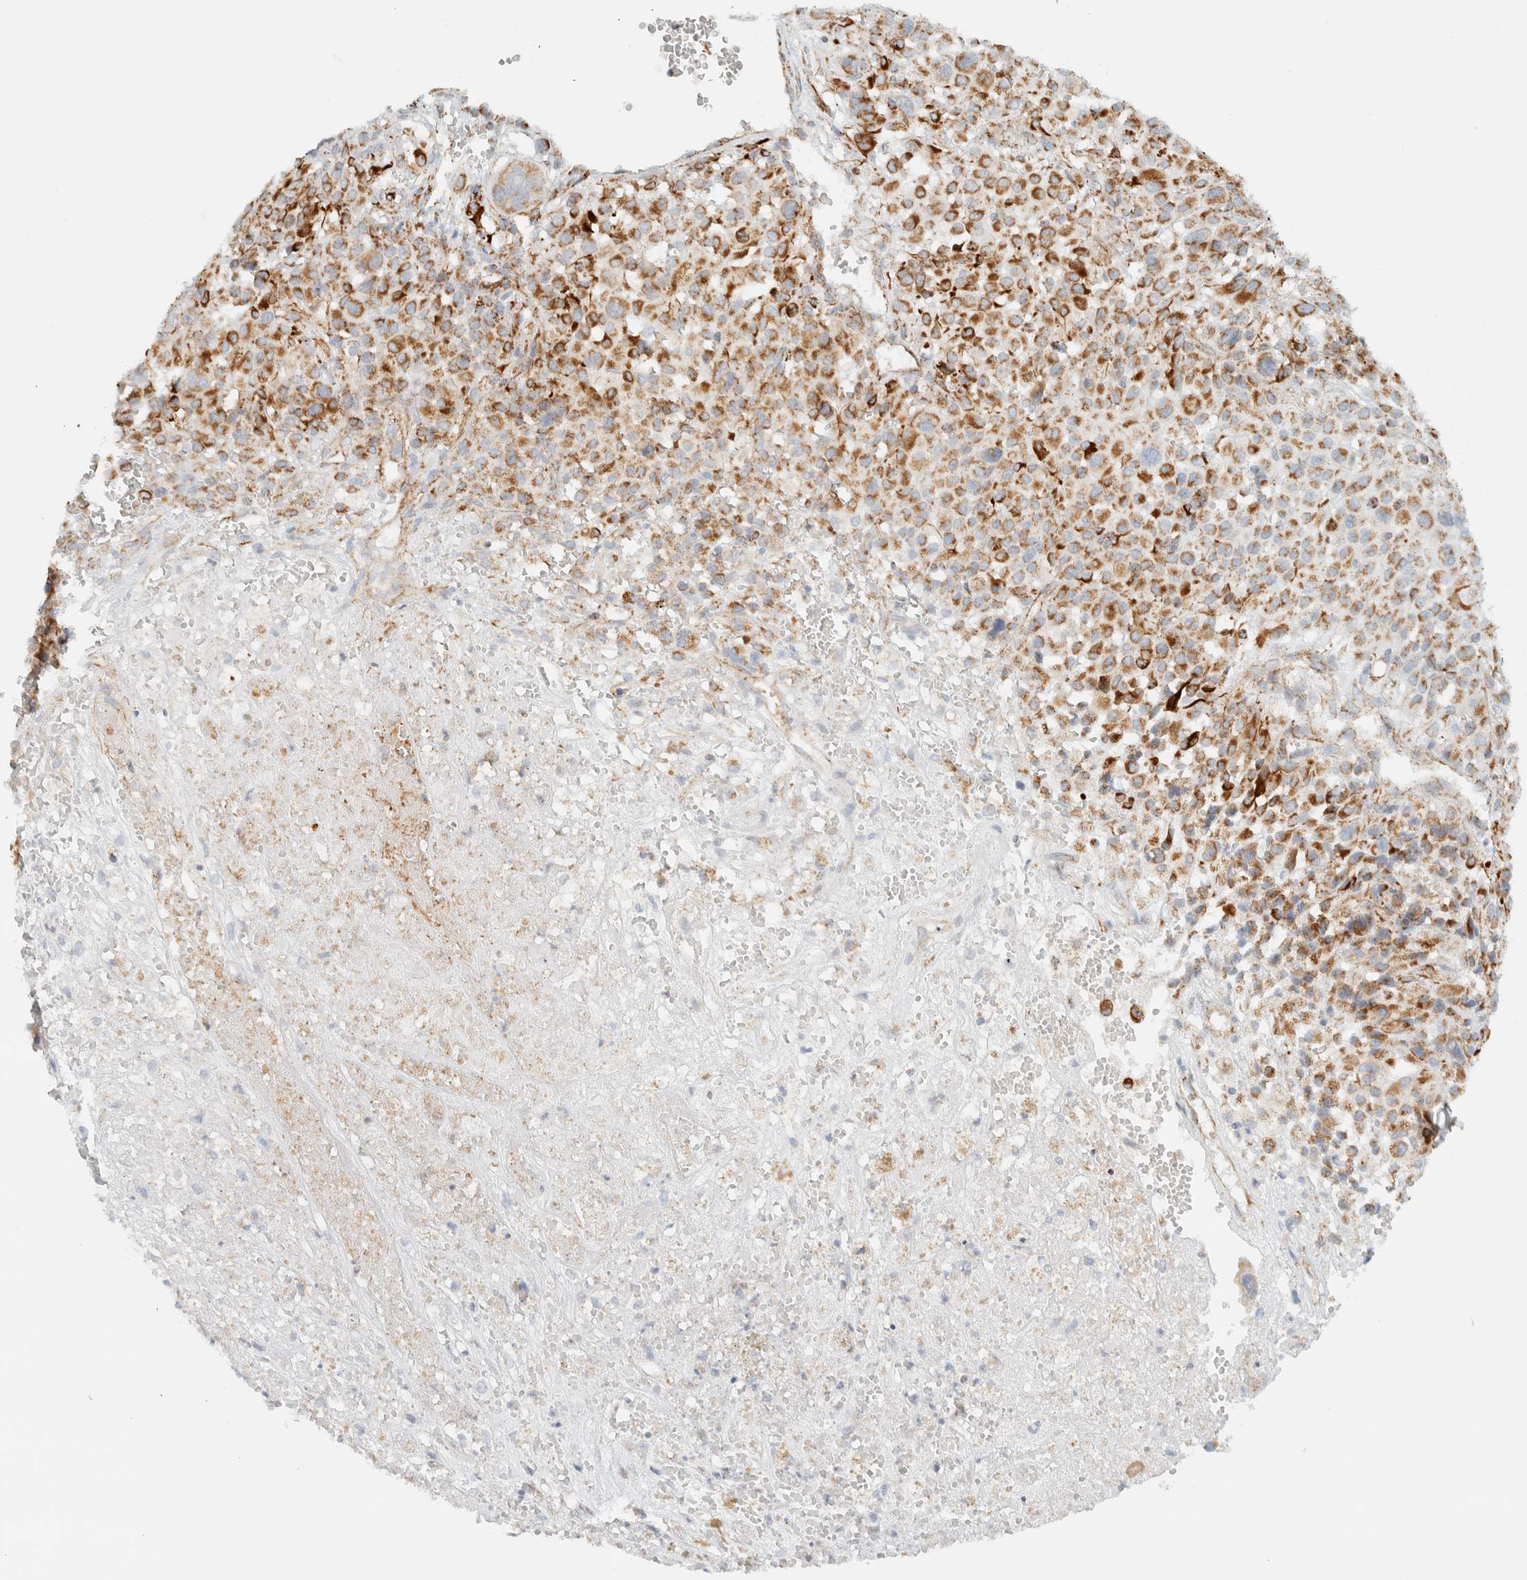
{"staining": {"intensity": "moderate", "quantity": ">75%", "location": "cytoplasmic/membranous"}, "tissue": "melanoma", "cell_type": "Tumor cells", "image_type": "cancer", "snomed": [{"axis": "morphology", "description": "Malignant melanoma, Metastatic site"}, {"axis": "topography", "description": "Skin"}], "caption": "Protein expression analysis of malignant melanoma (metastatic site) demonstrates moderate cytoplasmic/membranous staining in approximately >75% of tumor cells.", "gene": "KIFAP3", "patient": {"sex": "female", "age": 74}}